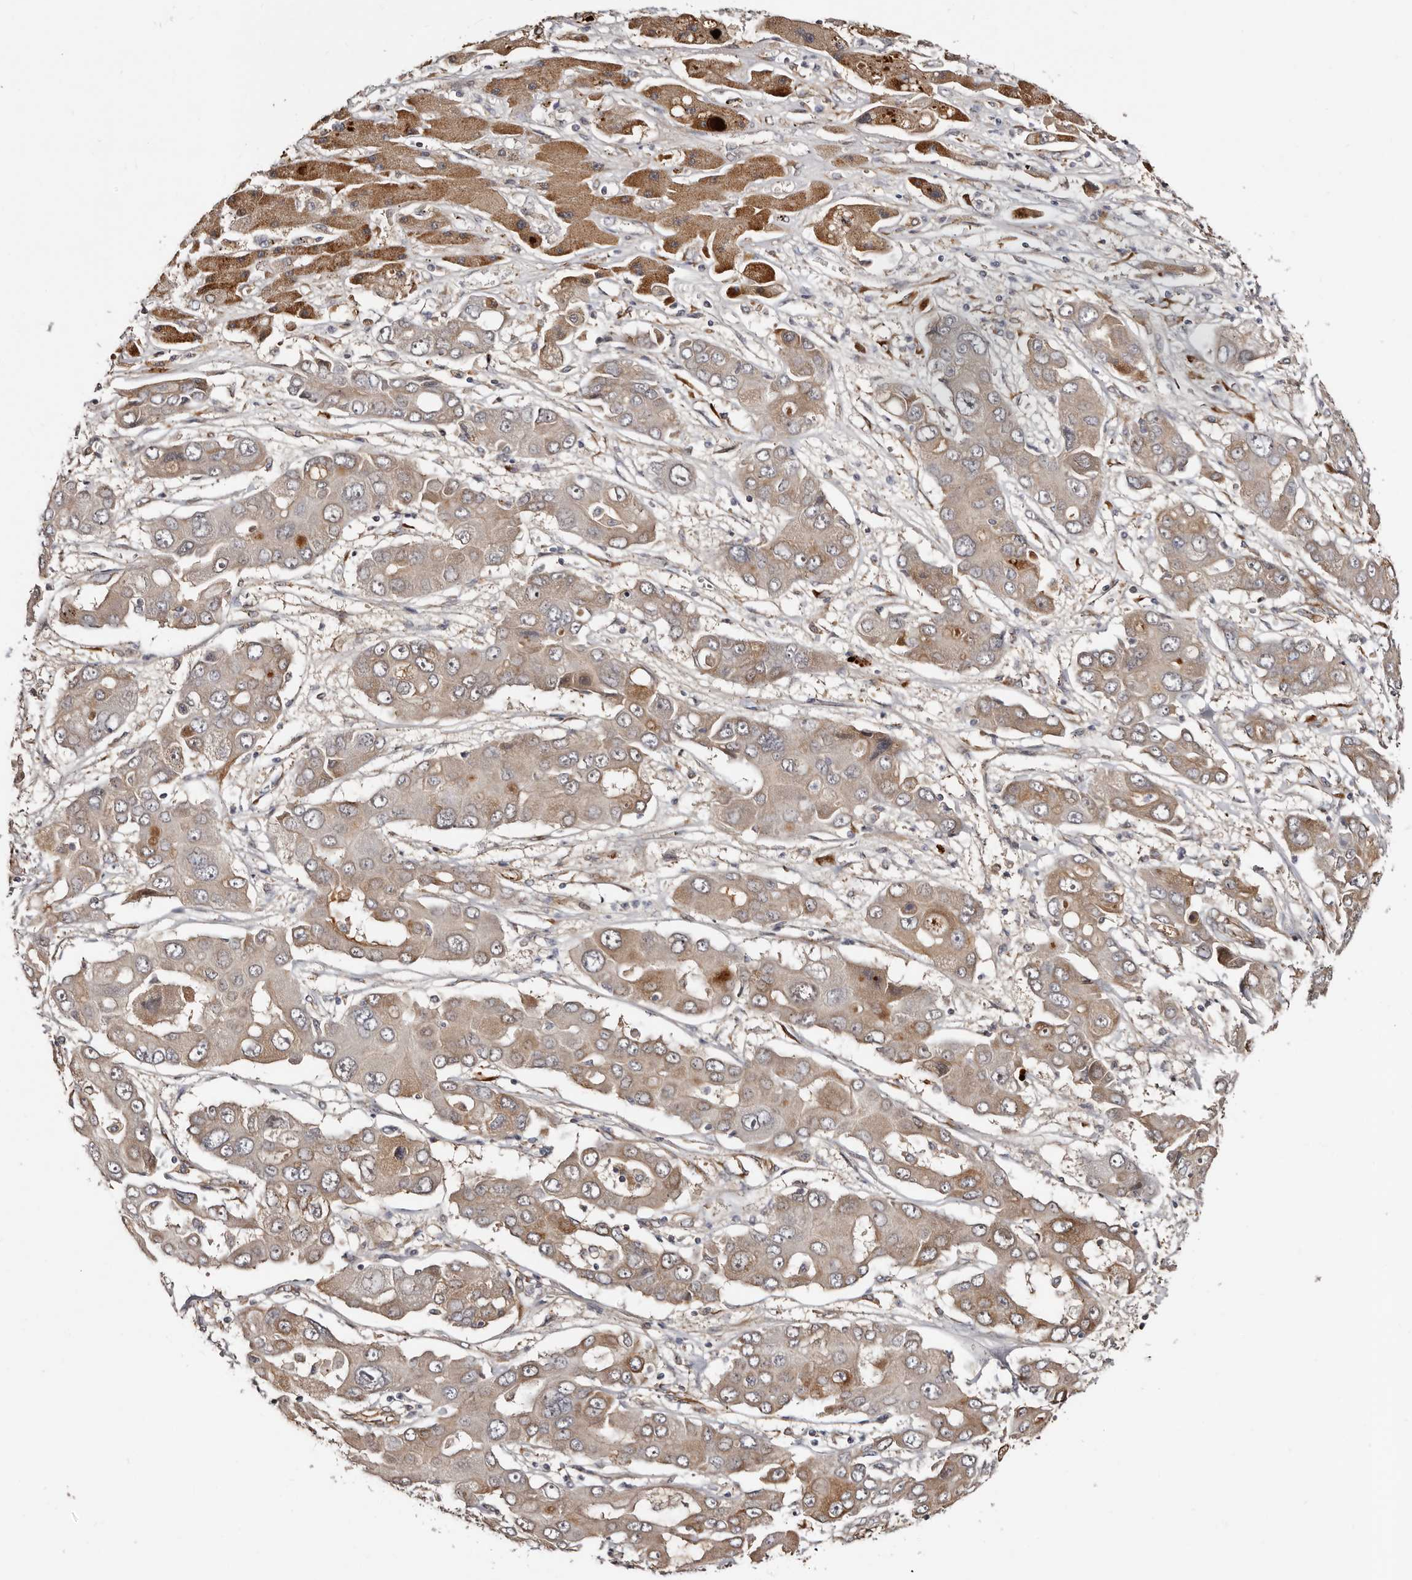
{"staining": {"intensity": "moderate", "quantity": "<25%", "location": "cytoplasmic/membranous"}, "tissue": "liver cancer", "cell_type": "Tumor cells", "image_type": "cancer", "snomed": [{"axis": "morphology", "description": "Cholangiocarcinoma"}, {"axis": "topography", "description": "Liver"}], "caption": "Tumor cells exhibit low levels of moderate cytoplasmic/membranous positivity in approximately <25% of cells in liver cholangiocarcinoma.", "gene": "TBC1D22B", "patient": {"sex": "male", "age": 67}}